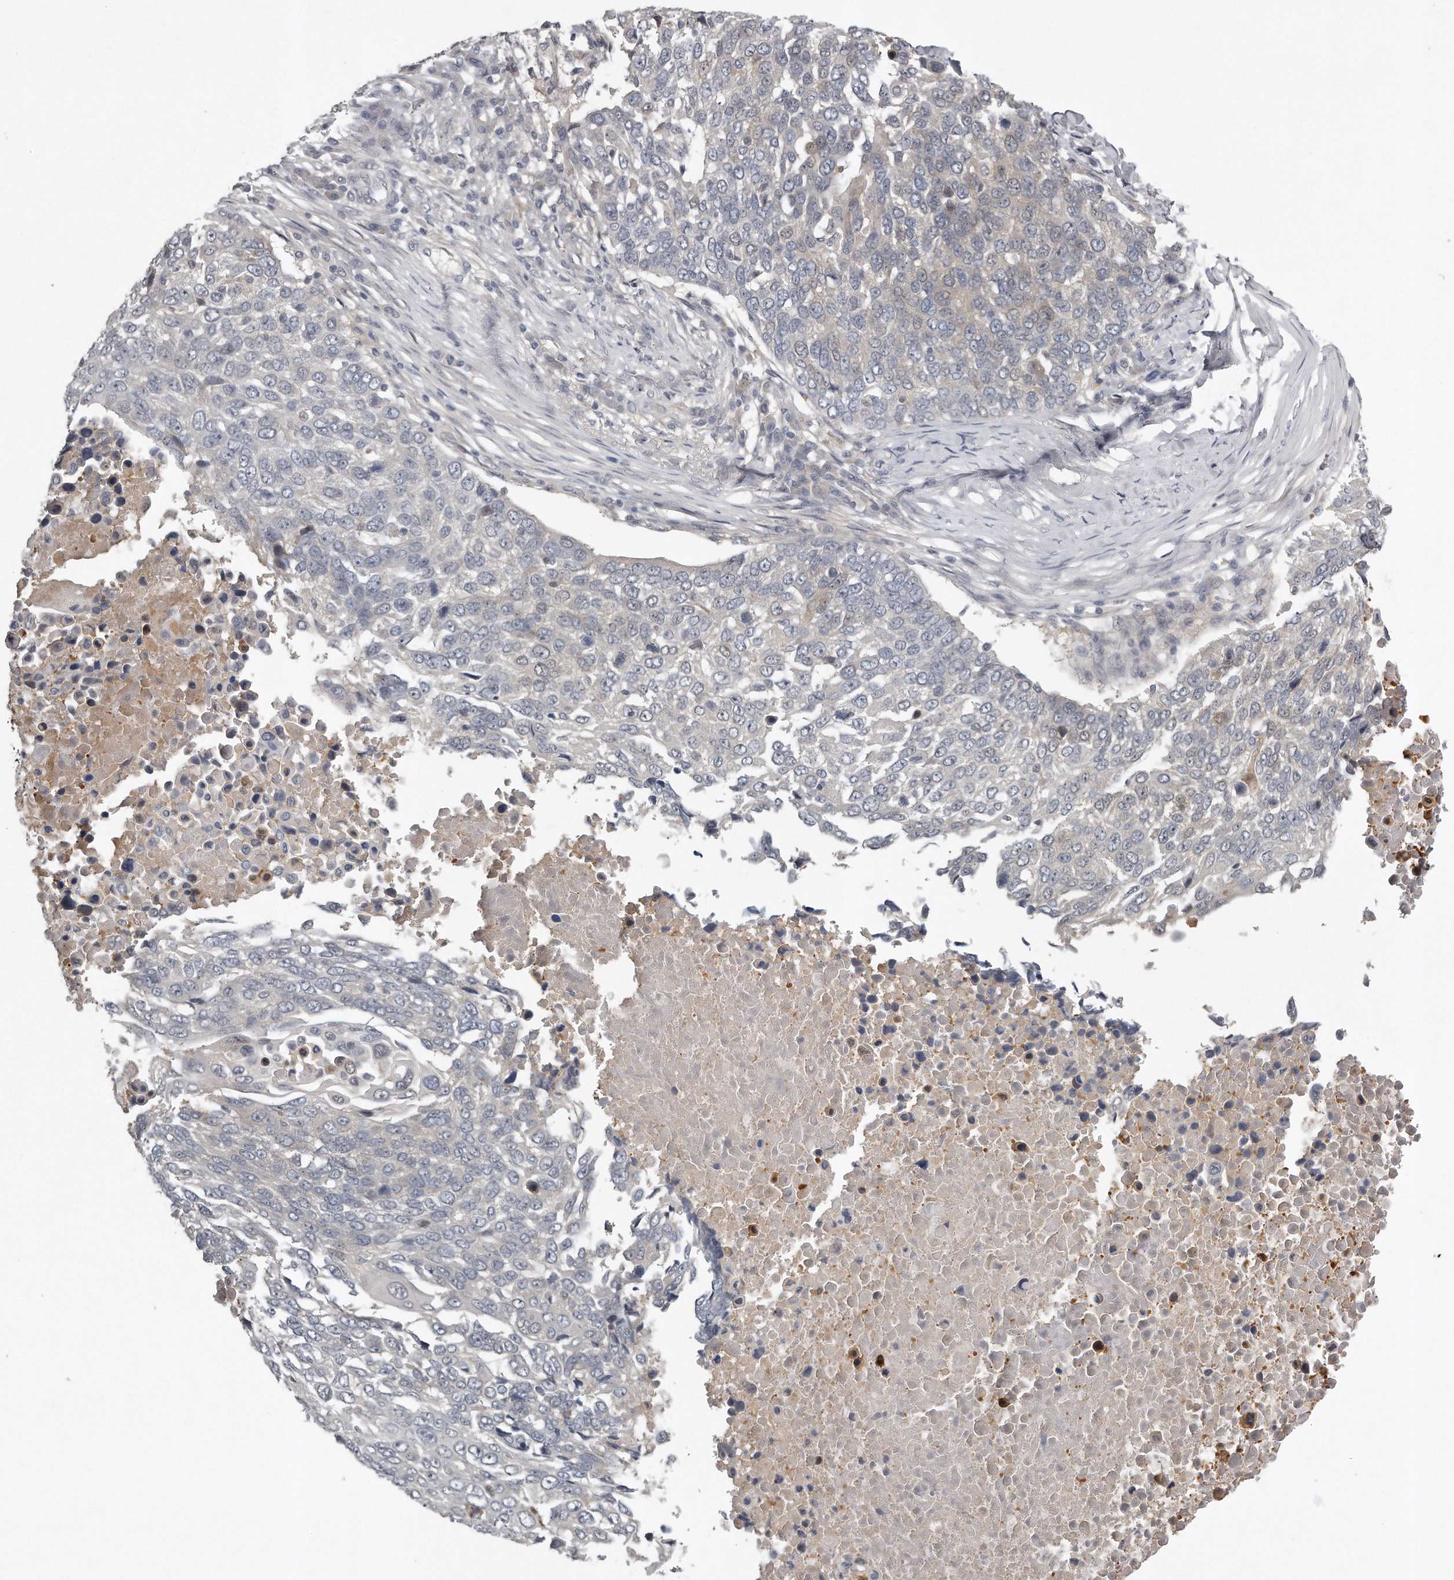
{"staining": {"intensity": "negative", "quantity": "none", "location": "none"}, "tissue": "lung cancer", "cell_type": "Tumor cells", "image_type": "cancer", "snomed": [{"axis": "morphology", "description": "Squamous cell carcinoma, NOS"}, {"axis": "topography", "description": "Lung"}], "caption": "Human lung cancer stained for a protein using immunohistochemistry demonstrates no expression in tumor cells.", "gene": "GGCT", "patient": {"sex": "male", "age": 66}}